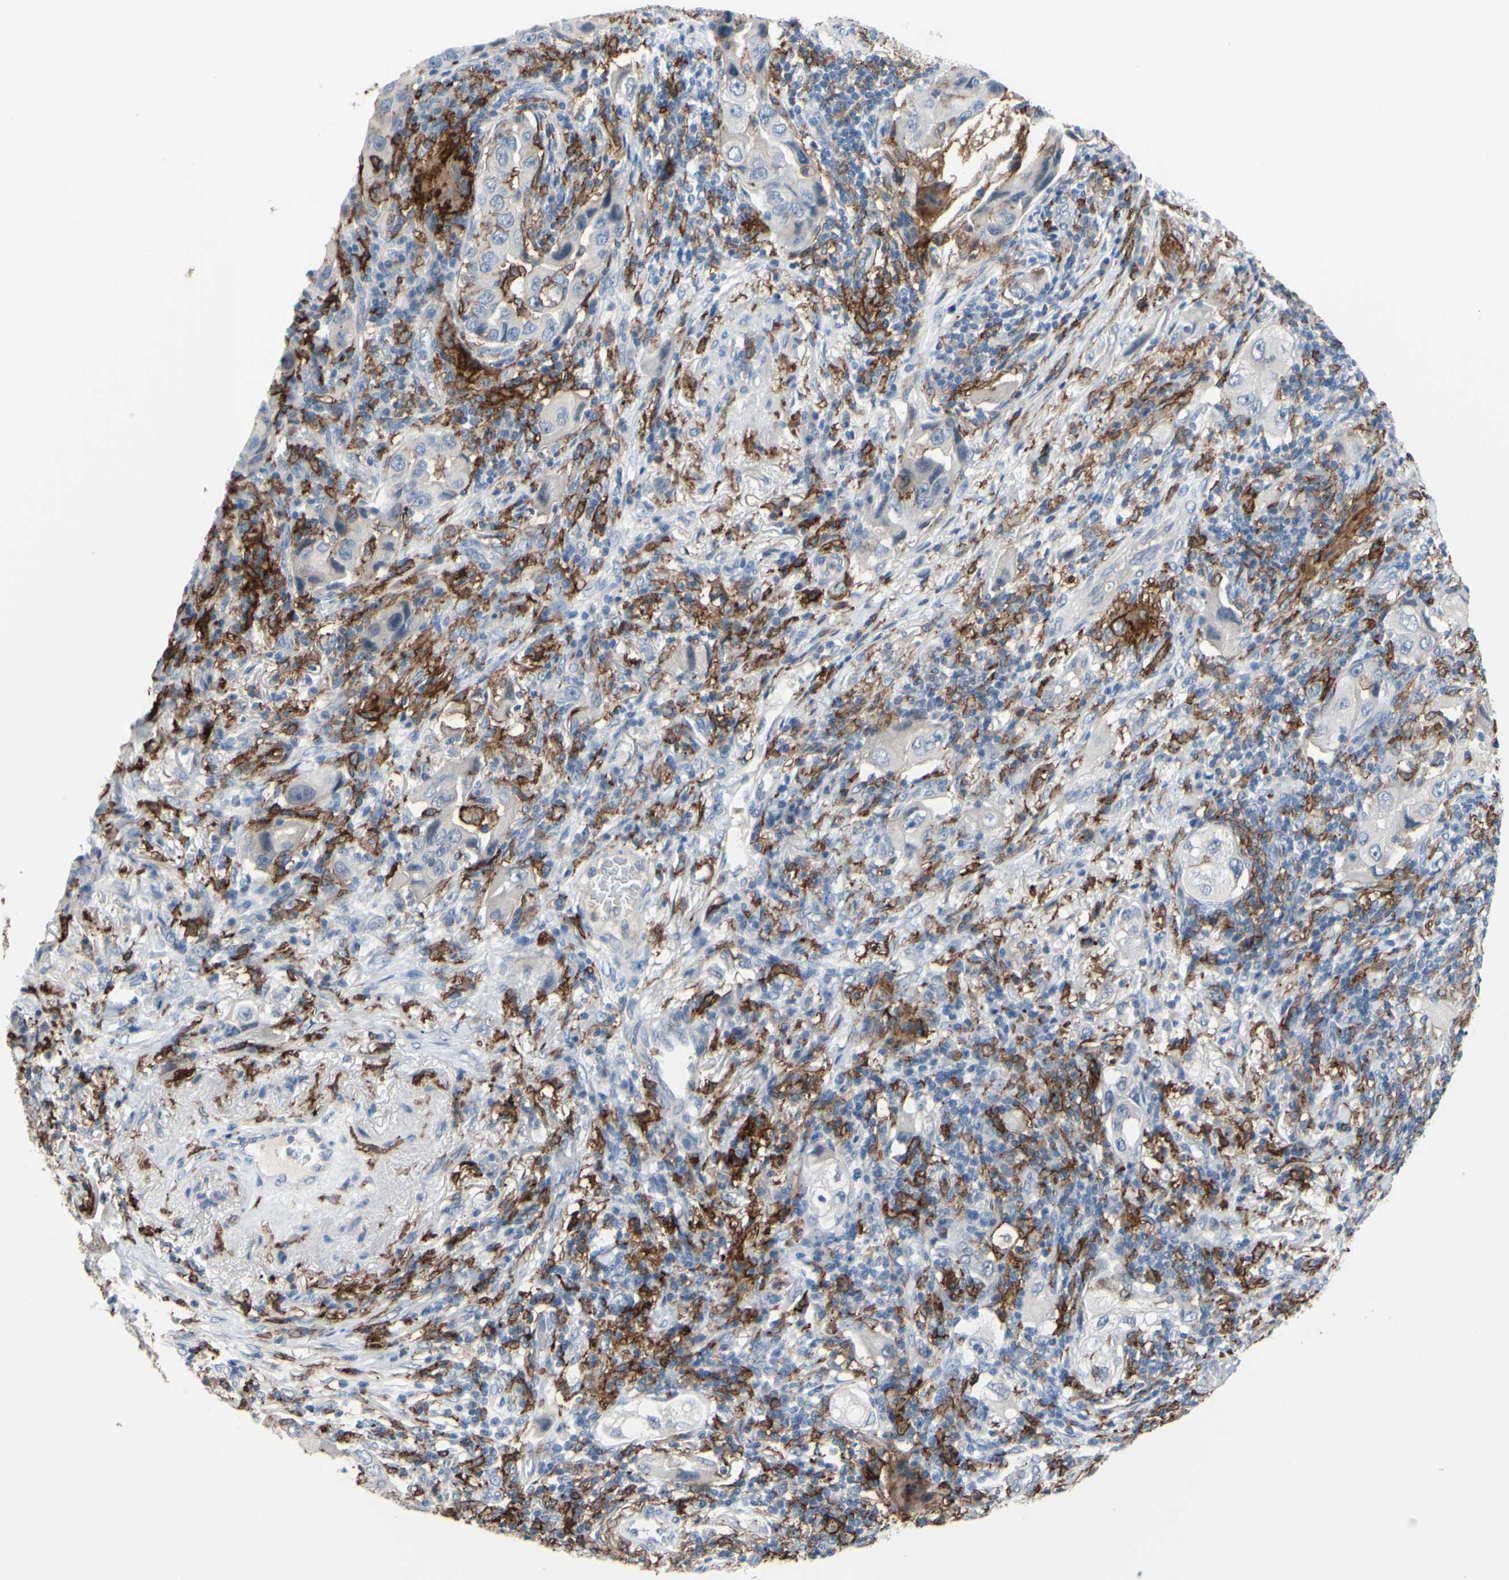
{"staining": {"intensity": "negative", "quantity": "none", "location": "none"}, "tissue": "lung cancer", "cell_type": "Tumor cells", "image_type": "cancer", "snomed": [{"axis": "morphology", "description": "Adenocarcinoma, NOS"}, {"axis": "topography", "description": "Lung"}], "caption": "Immunohistochemistry (IHC) image of neoplastic tissue: human lung adenocarcinoma stained with DAB (3,3'-diaminobenzidine) reveals no significant protein staining in tumor cells.", "gene": "FCGR2A", "patient": {"sex": "female", "age": 65}}